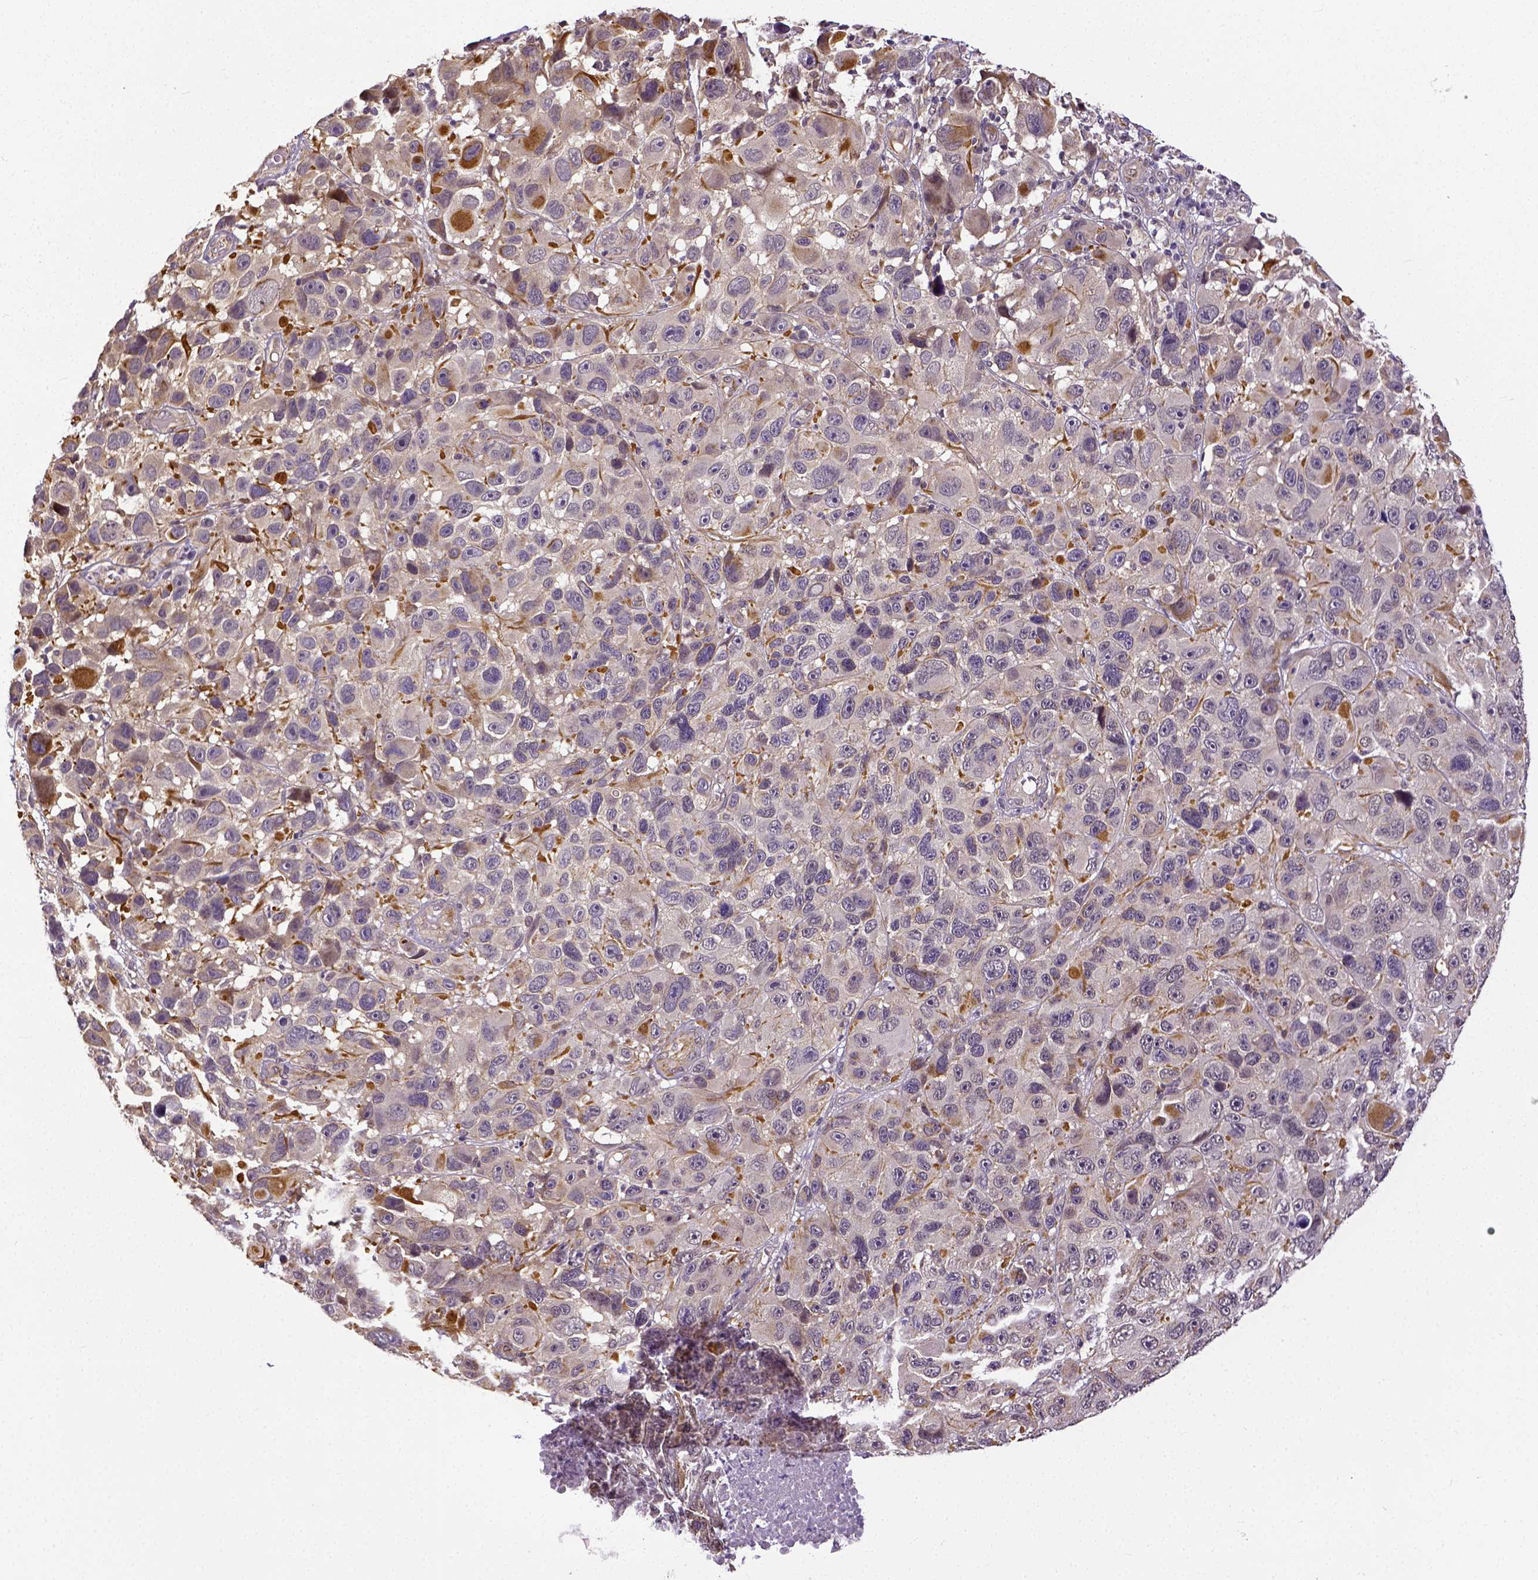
{"staining": {"intensity": "weak", "quantity": "25%-75%", "location": "cytoplasmic/membranous"}, "tissue": "melanoma", "cell_type": "Tumor cells", "image_type": "cancer", "snomed": [{"axis": "morphology", "description": "Malignant melanoma, NOS"}, {"axis": "topography", "description": "Skin"}], "caption": "Immunohistochemistry (IHC) (DAB) staining of human melanoma displays weak cytoplasmic/membranous protein staining in about 25%-75% of tumor cells. (IHC, brightfield microscopy, high magnification).", "gene": "DICER1", "patient": {"sex": "male", "age": 53}}